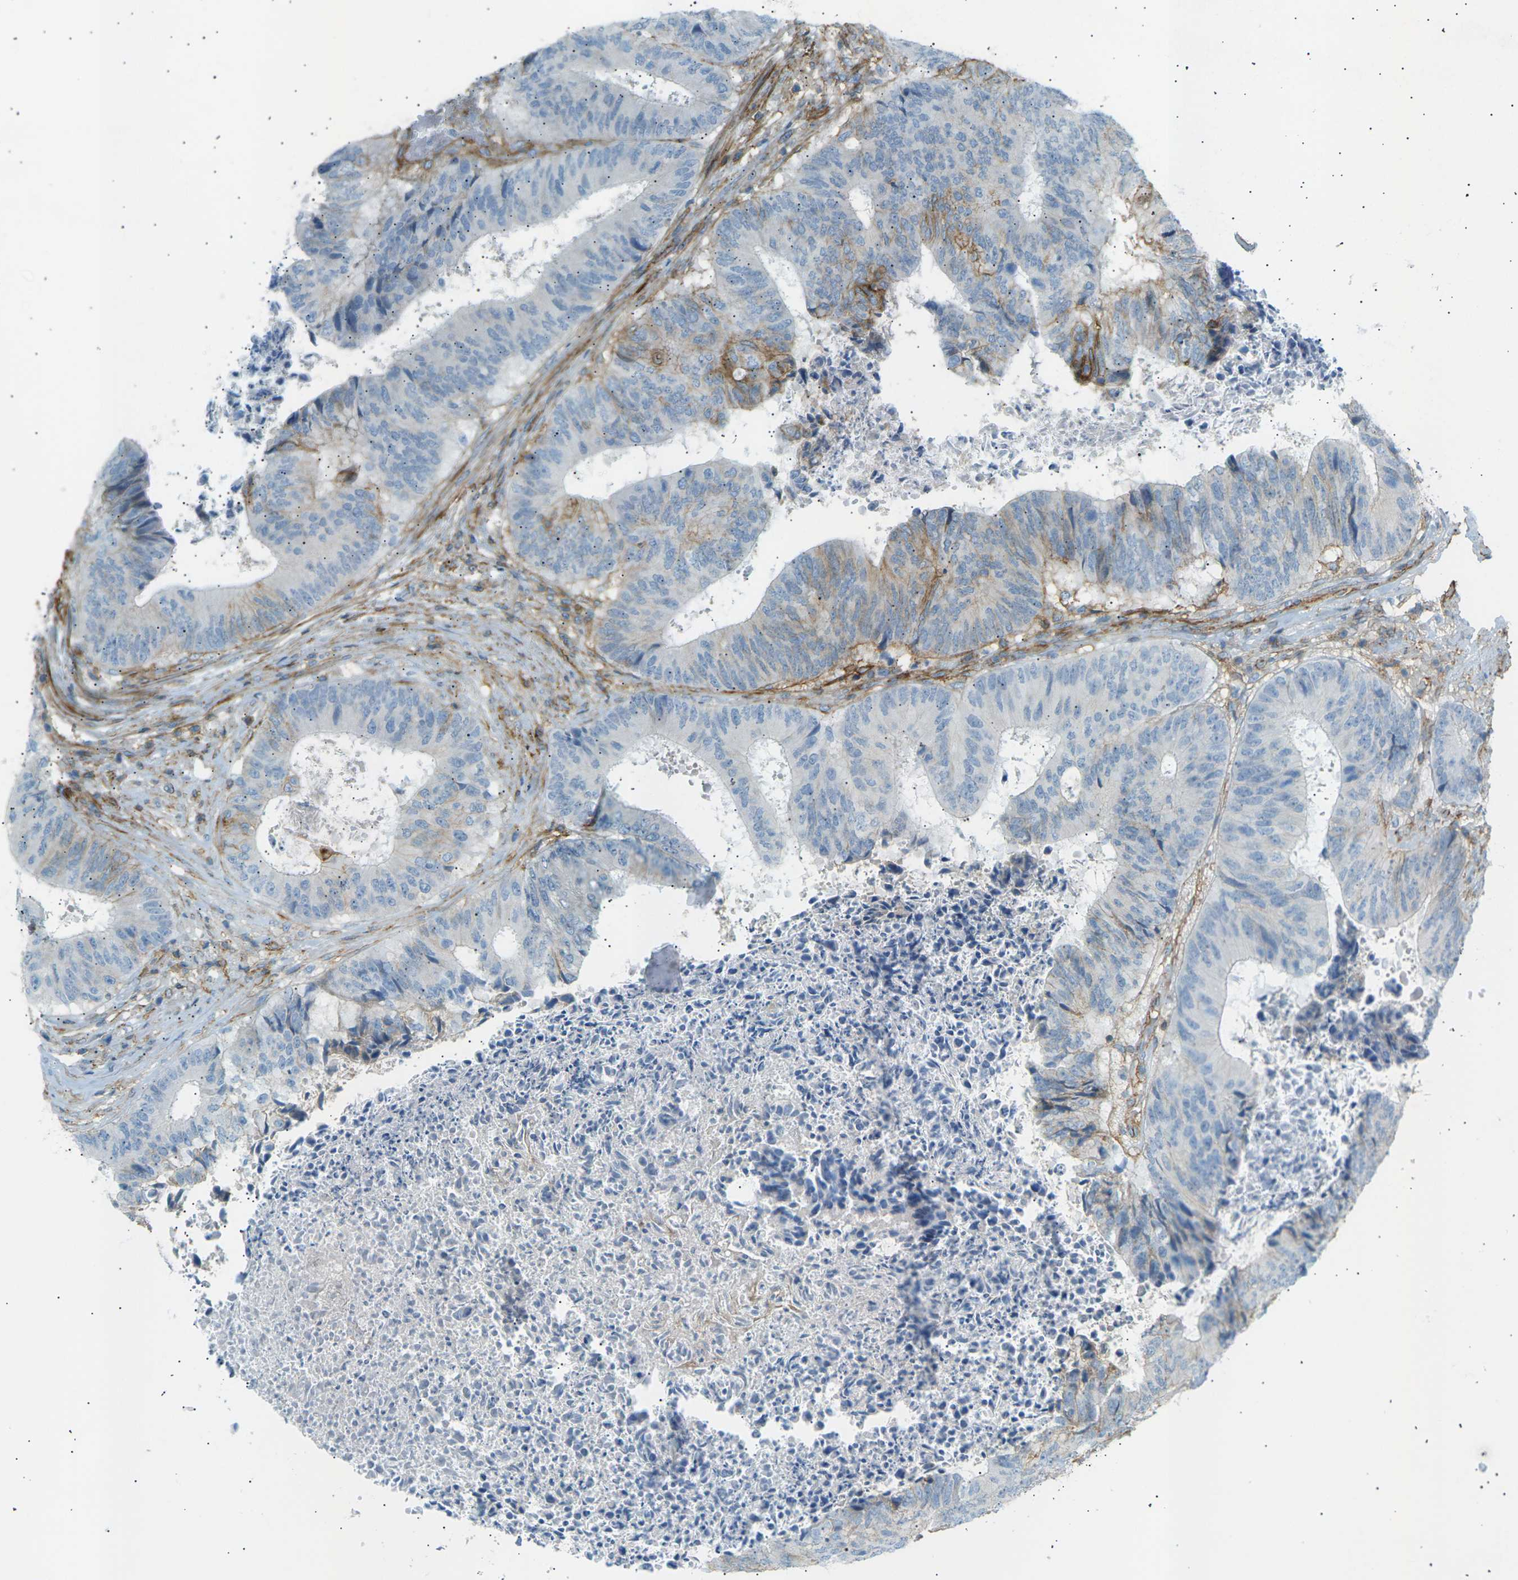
{"staining": {"intensity": "negative", "quantity": "none", "location": "none"}, "tissue": "colorectal cancer", "cell_type": "Tumor cells", "image_type": "cancer", "snomed": [{"axis": "morphology", "description": "Adenocarcinoma, NOS"}, {"axis": "topography", "description": "Rectum"}], "caption": "A photomicrograph of human colorectal cancer (adenocarcinoma) is negative for staining in tumor cells. (DAB (3,3'-diaminobenzidine) IHC with hematoxylin counter stain).", "gene": "ATP2B4", "patient": {"sex": "male", "age": 72}}